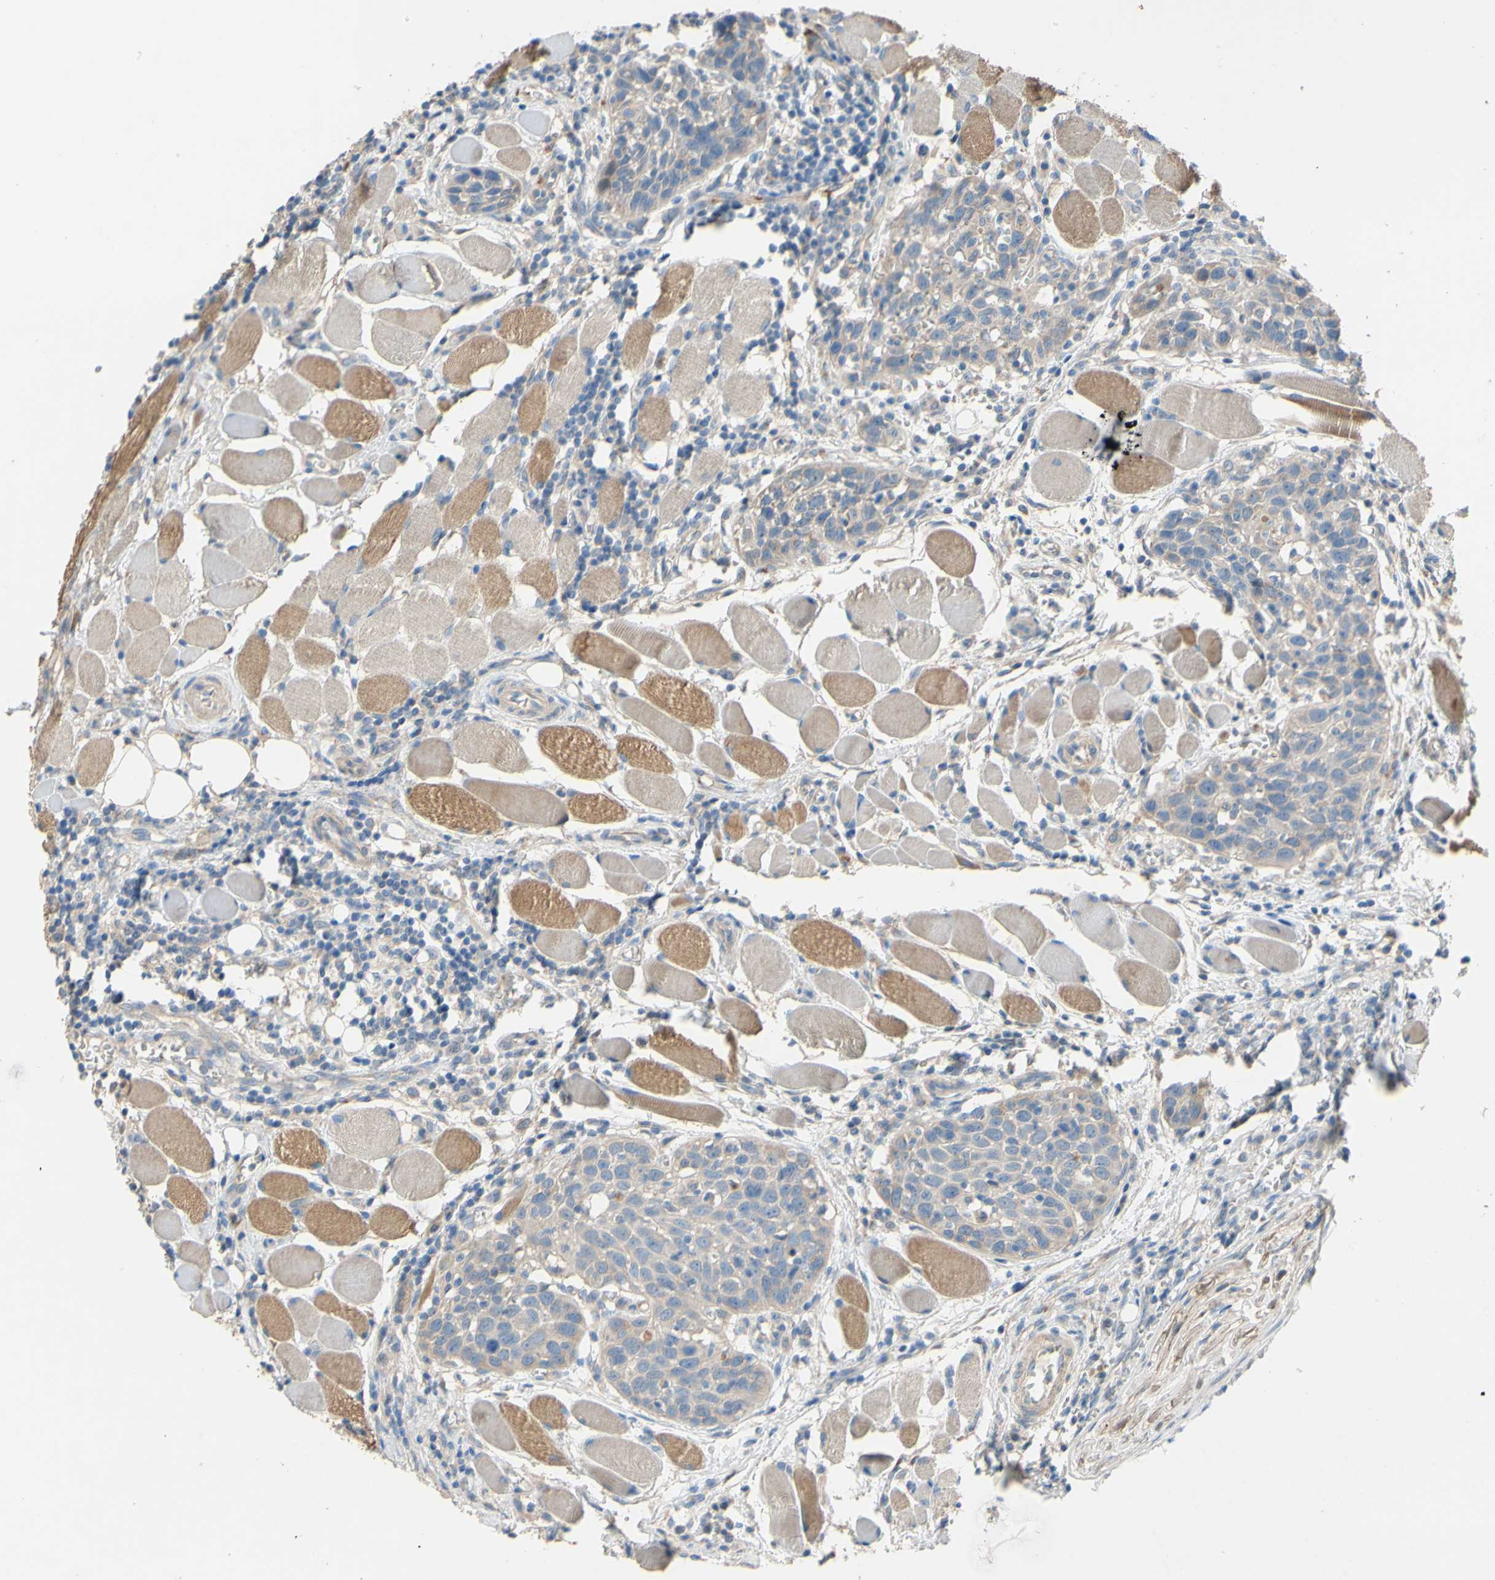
{"staining": {"intensity": "negative", "quantity": "none", "location": "none"}, "tissue": "head and neck cancer", "cell_type": "Tumor cells", "image_type": "cancer", "snomed": [{"axis": "morphology", "description": "Squamous cell carcinoma, NOS"}, {"axis": "topography", "description": "Oral tissue"}, {"axis": "topography", "description": "Head-Neck"}], "caption": "Tumor cells show no significant expression in head and neck squamous cell carcinoma.", "gene": "DKK3", "patient": {"sex": "female", "age": 50}}